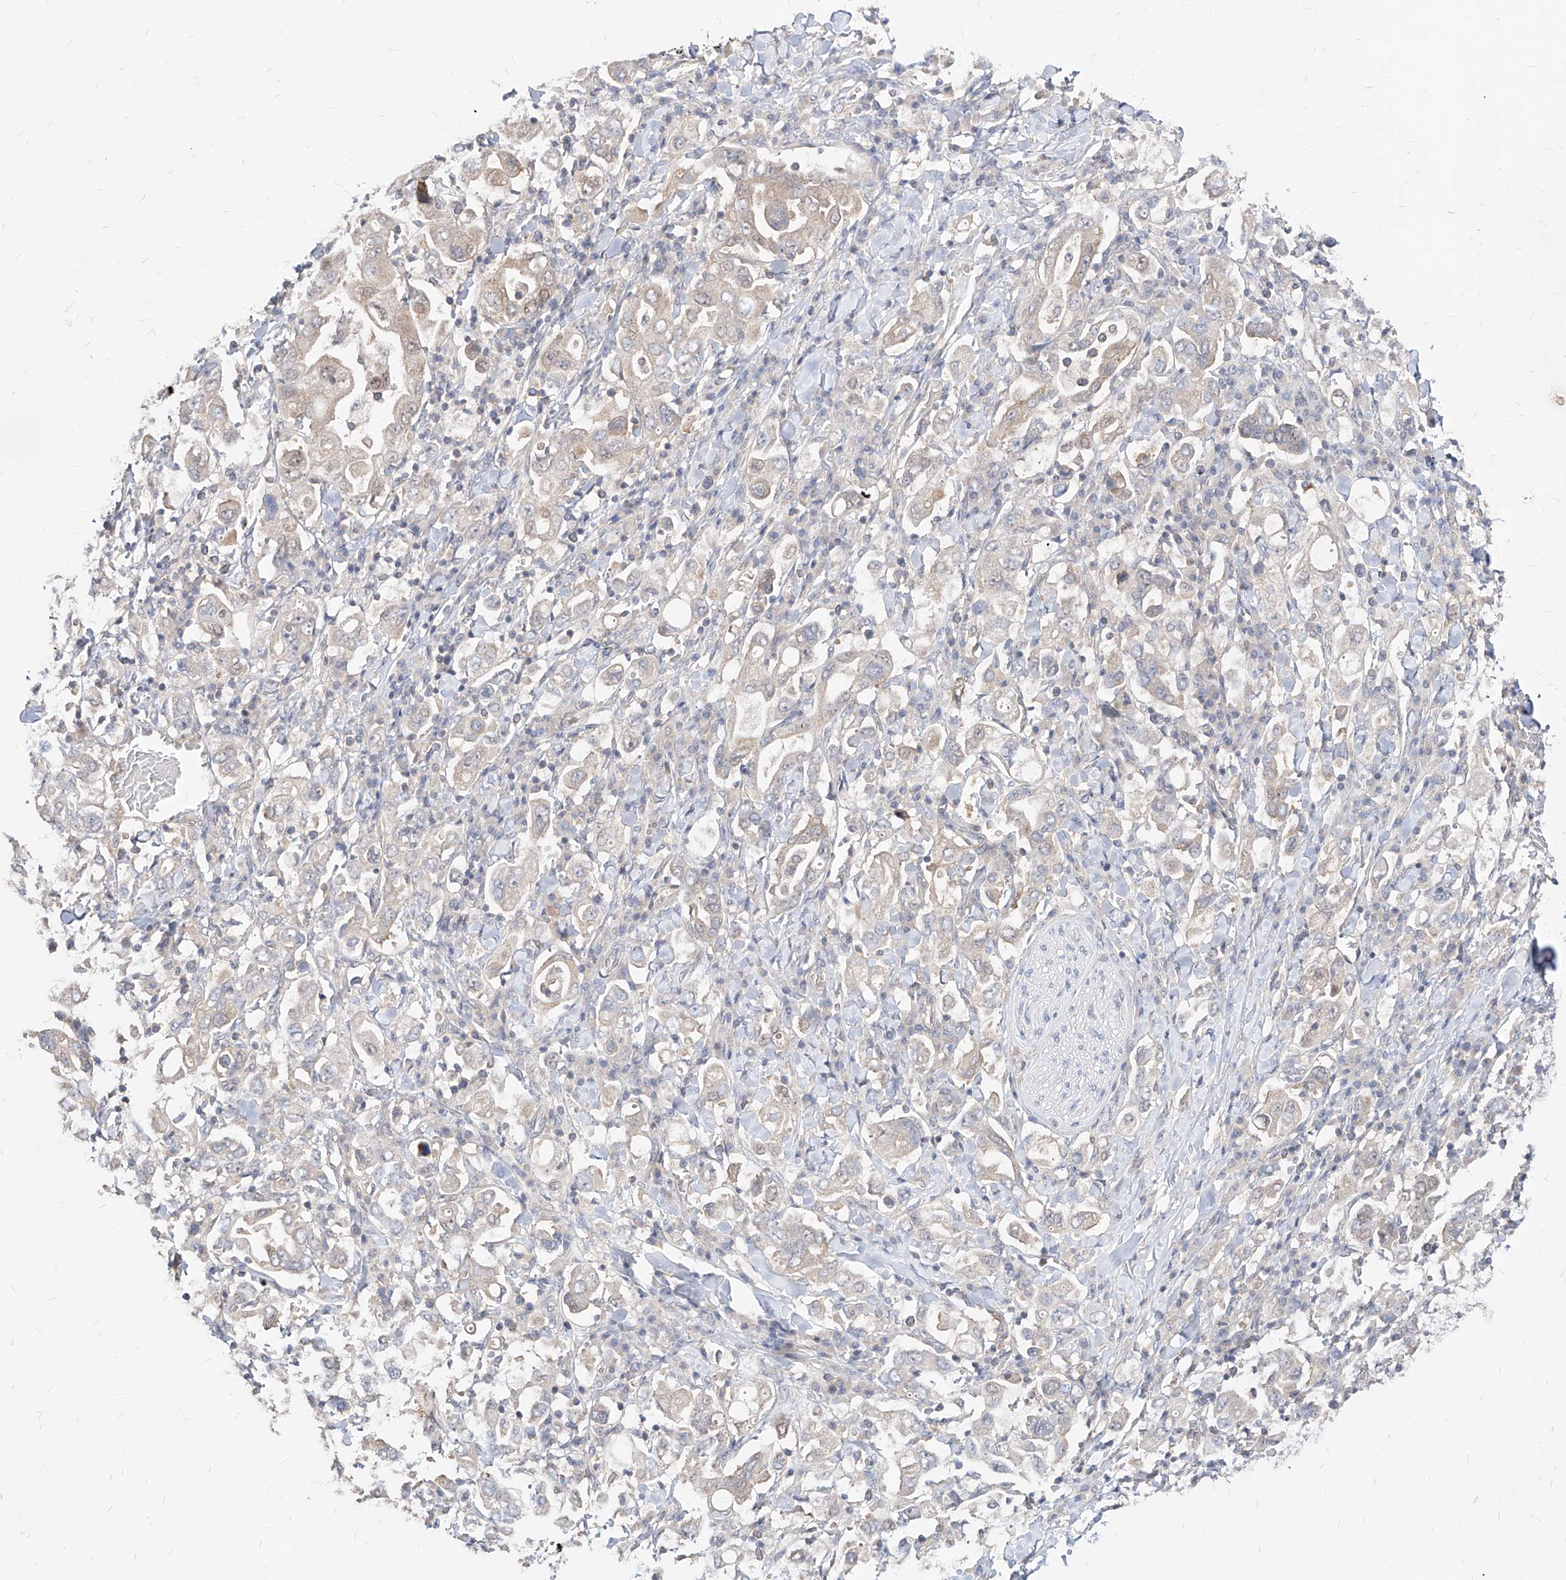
{"staining": {"intensity": "negative", "quantity": "none", "location": "none"}, "tissue": "stomach cancer", "cell_type": "Tumor cells", "image_type": "cancer", "snomed": [{"axis": "morphology", "description": "Adenocarcinoma, NOS"}, {"axis": "topography", "description": "Stomach, upper"}], "caption": "There is no significant staining in tumor cells of stomach cancer.", "gene": "TSNAX", "patient": {"sex": "male", "age": 62}}